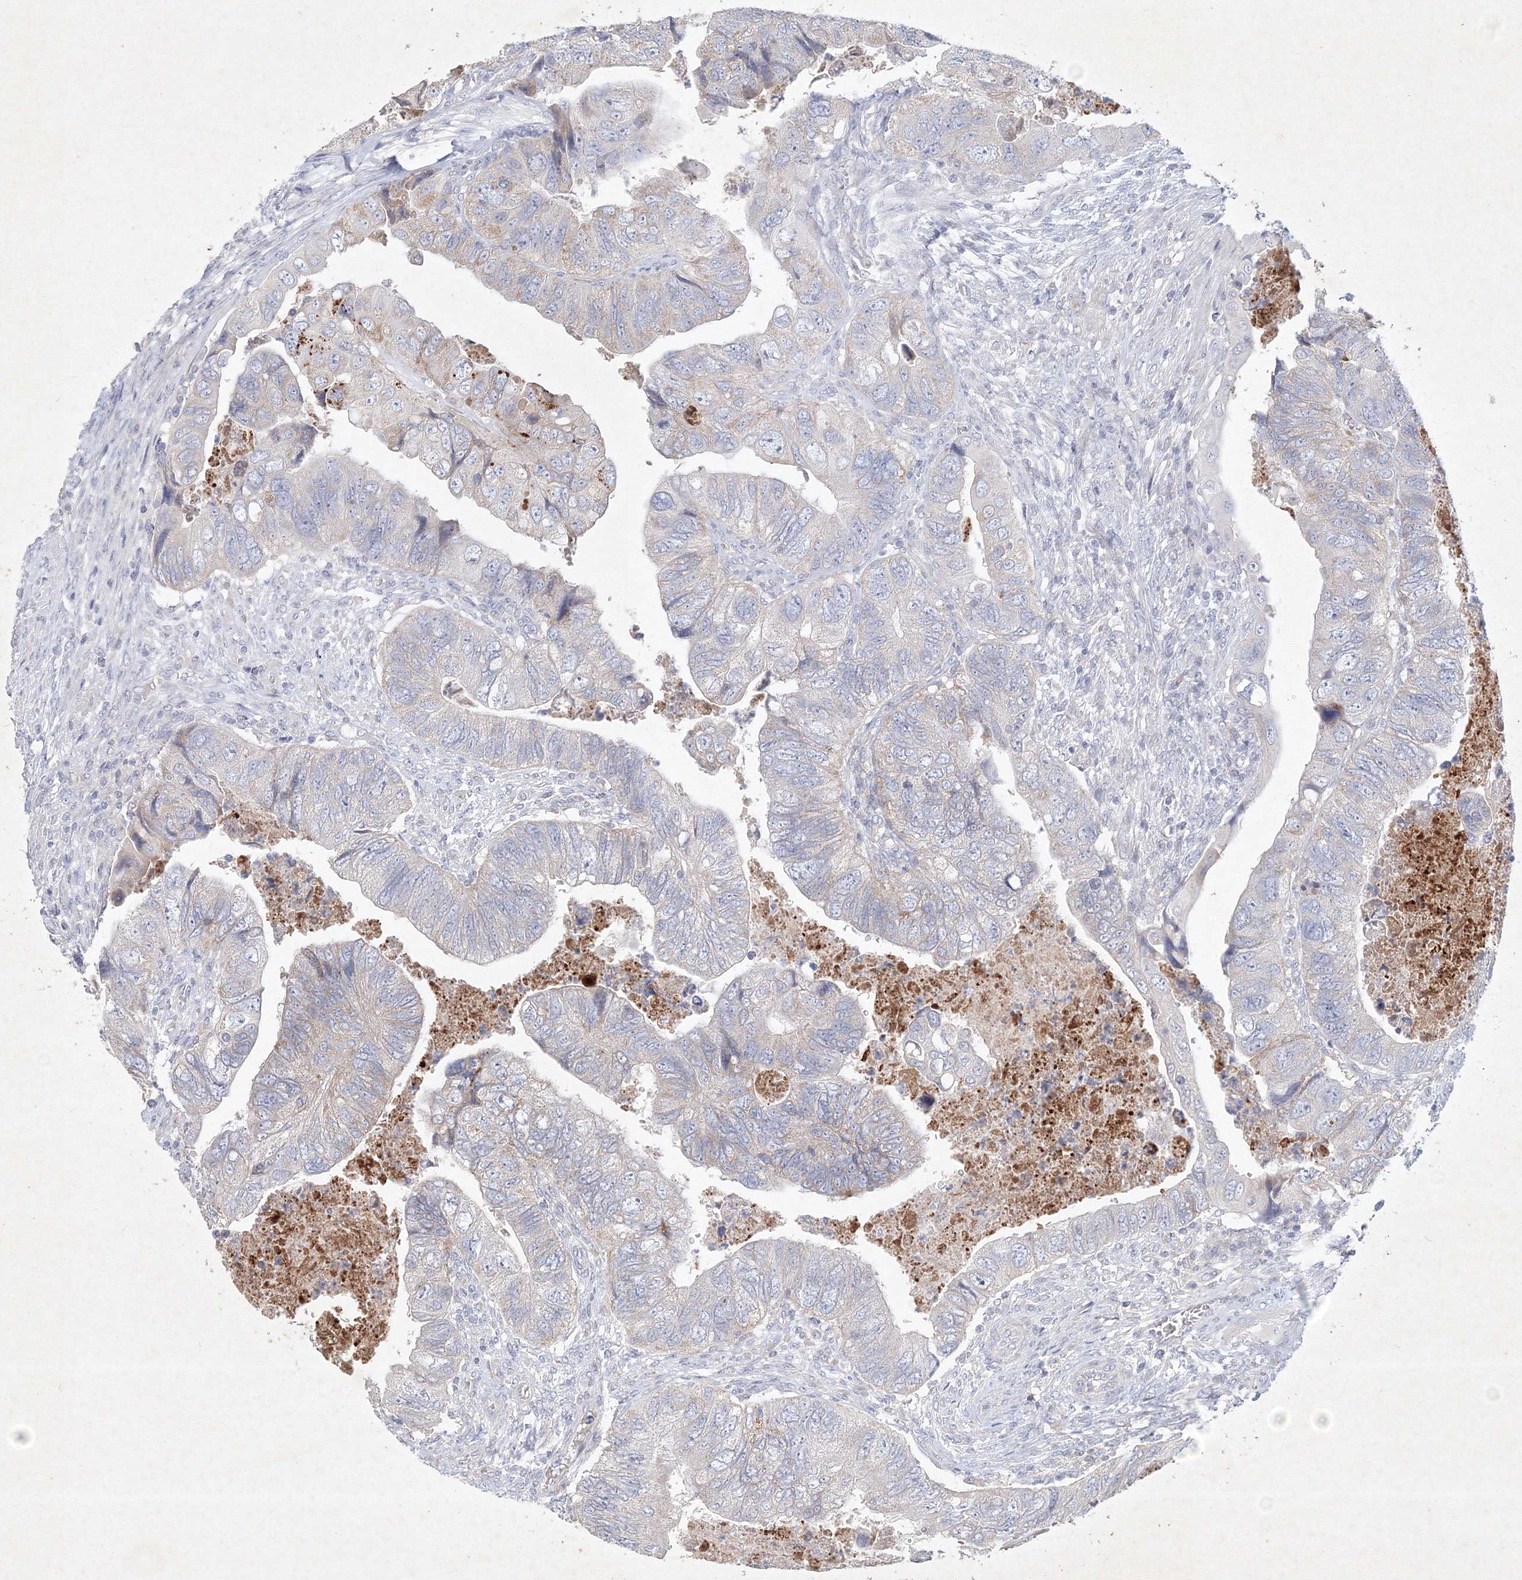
{"staining": {"intensity": "negative", "quantity": "none", "location": "none"}, "tissue": "colorectal cancer", "cell_type": "Tumor cells", "image_type": "cancer", "snomed": [{"axis": "morphology", "description": "Adenocarcinoma, NOS"}, {"axis": "topography", "description": "Rectum"}], "caption": "This is an immunohistochemistry image of colorectal cancer. There is no expression in tumor cells.", "gene": "CXXC4", "patient": {"sex": "male", "age": 63}}